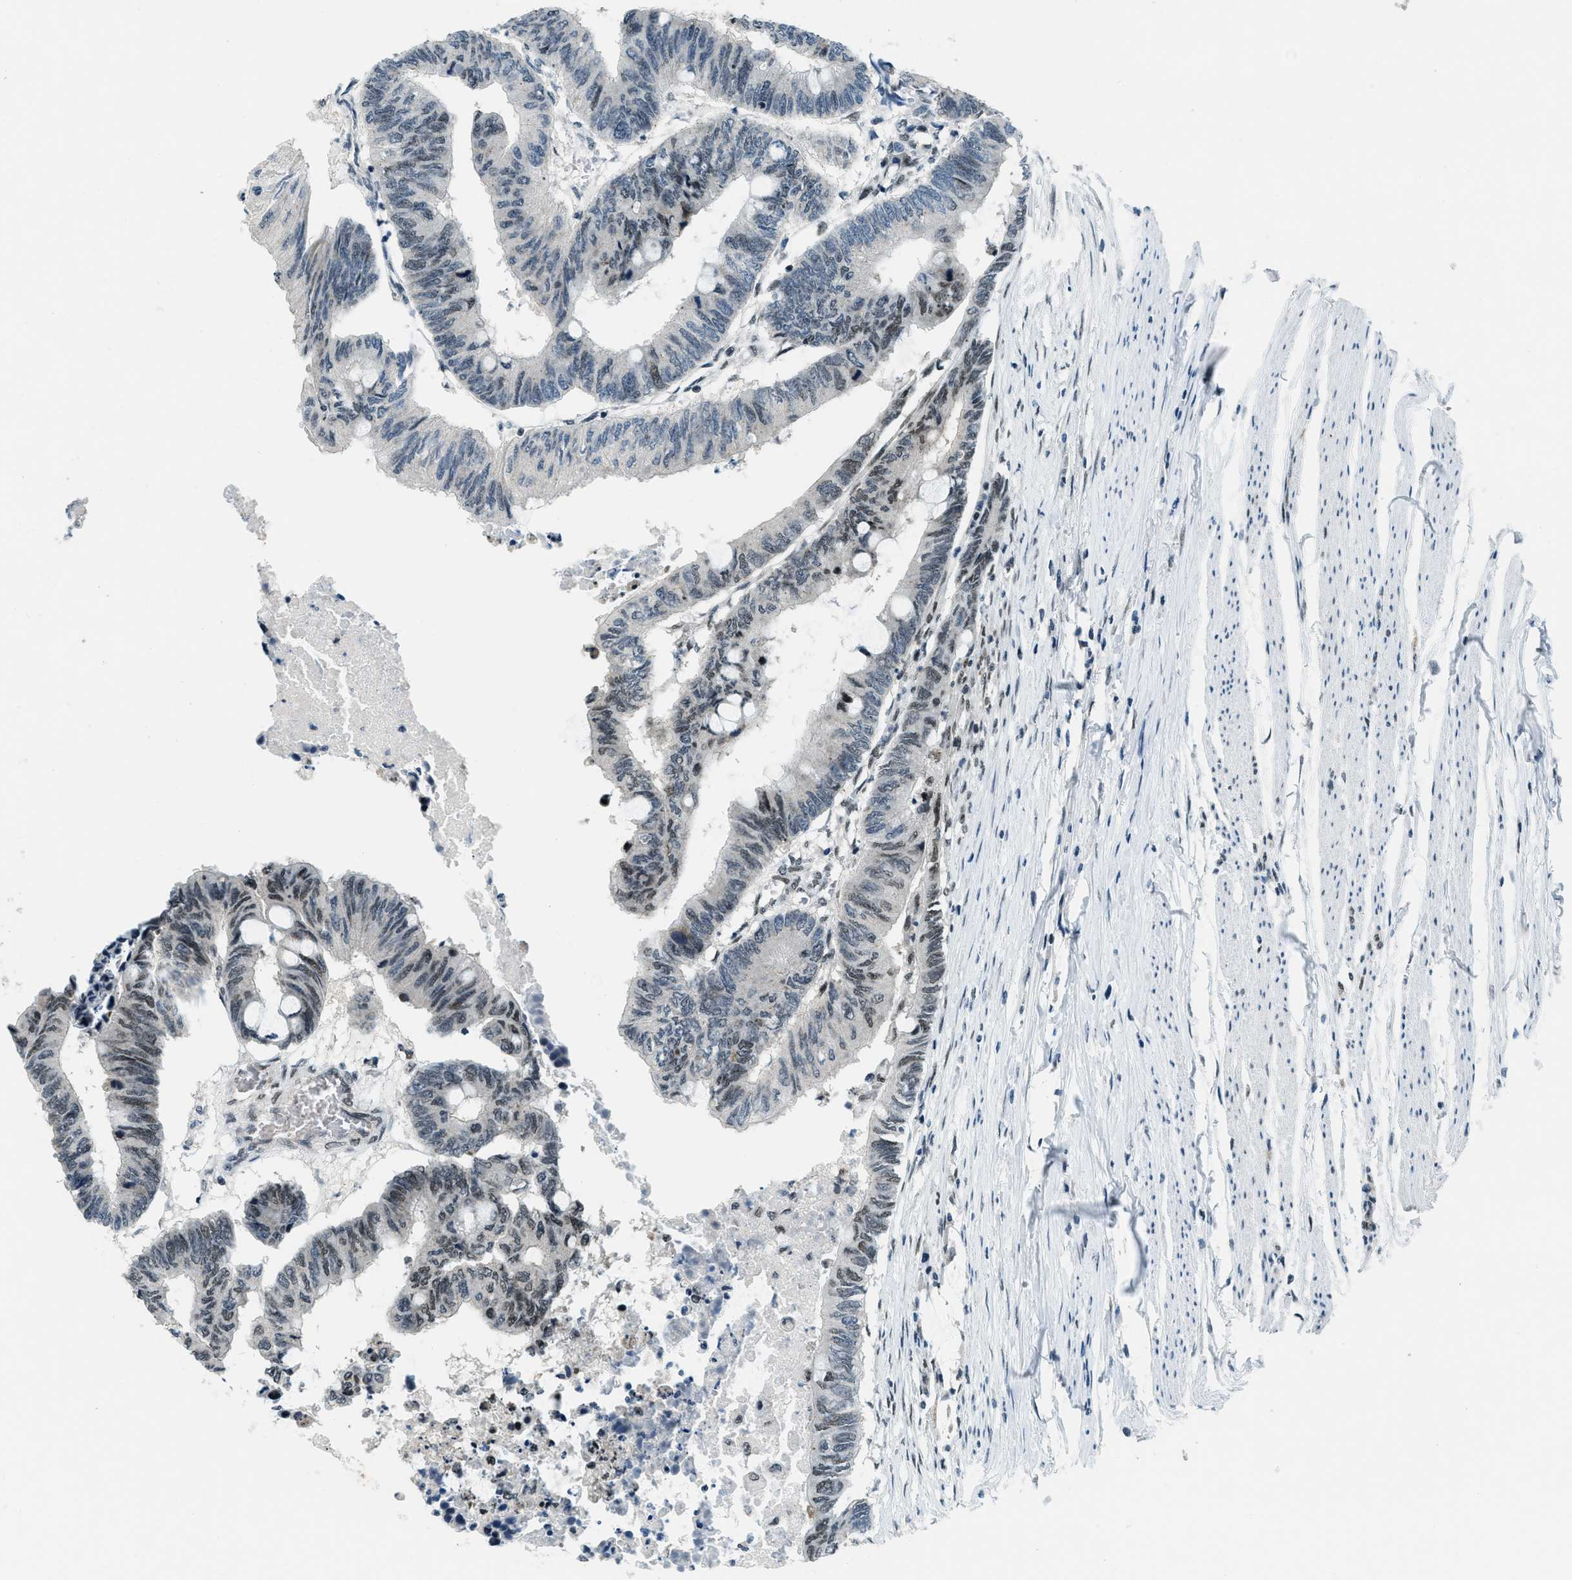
{"staining": {"intensity": "moderate", "quantity": "<25%", "location": "nuclear"}, "tissue": "colorectal cancer", "cell_type": "Tumor cells", "image_type": "cancer", "snomed": [{"axis": "morphology", "description": "Normal tissue, NOS"}, {"axis": "morphology", "description": "Adenocarcinoma, NOS"}, {"axis": "topography", "description": "Rectum"}, {"axis": "topography", "description": "Peripheral nerve tissue"}], "caption": "A photomicrograph of human adenocarcinoma (colorectal) stained for a protein displays moderate nuclear brown staining in tumor cells. Using DAB (3,3'-diaminobenzidine) (brown) and hematoxylin (blue) stains, captured at high magnification using brightfield microscopy.", "gene": "KLF6", "patient": {"sex": "male", "age": 92}}